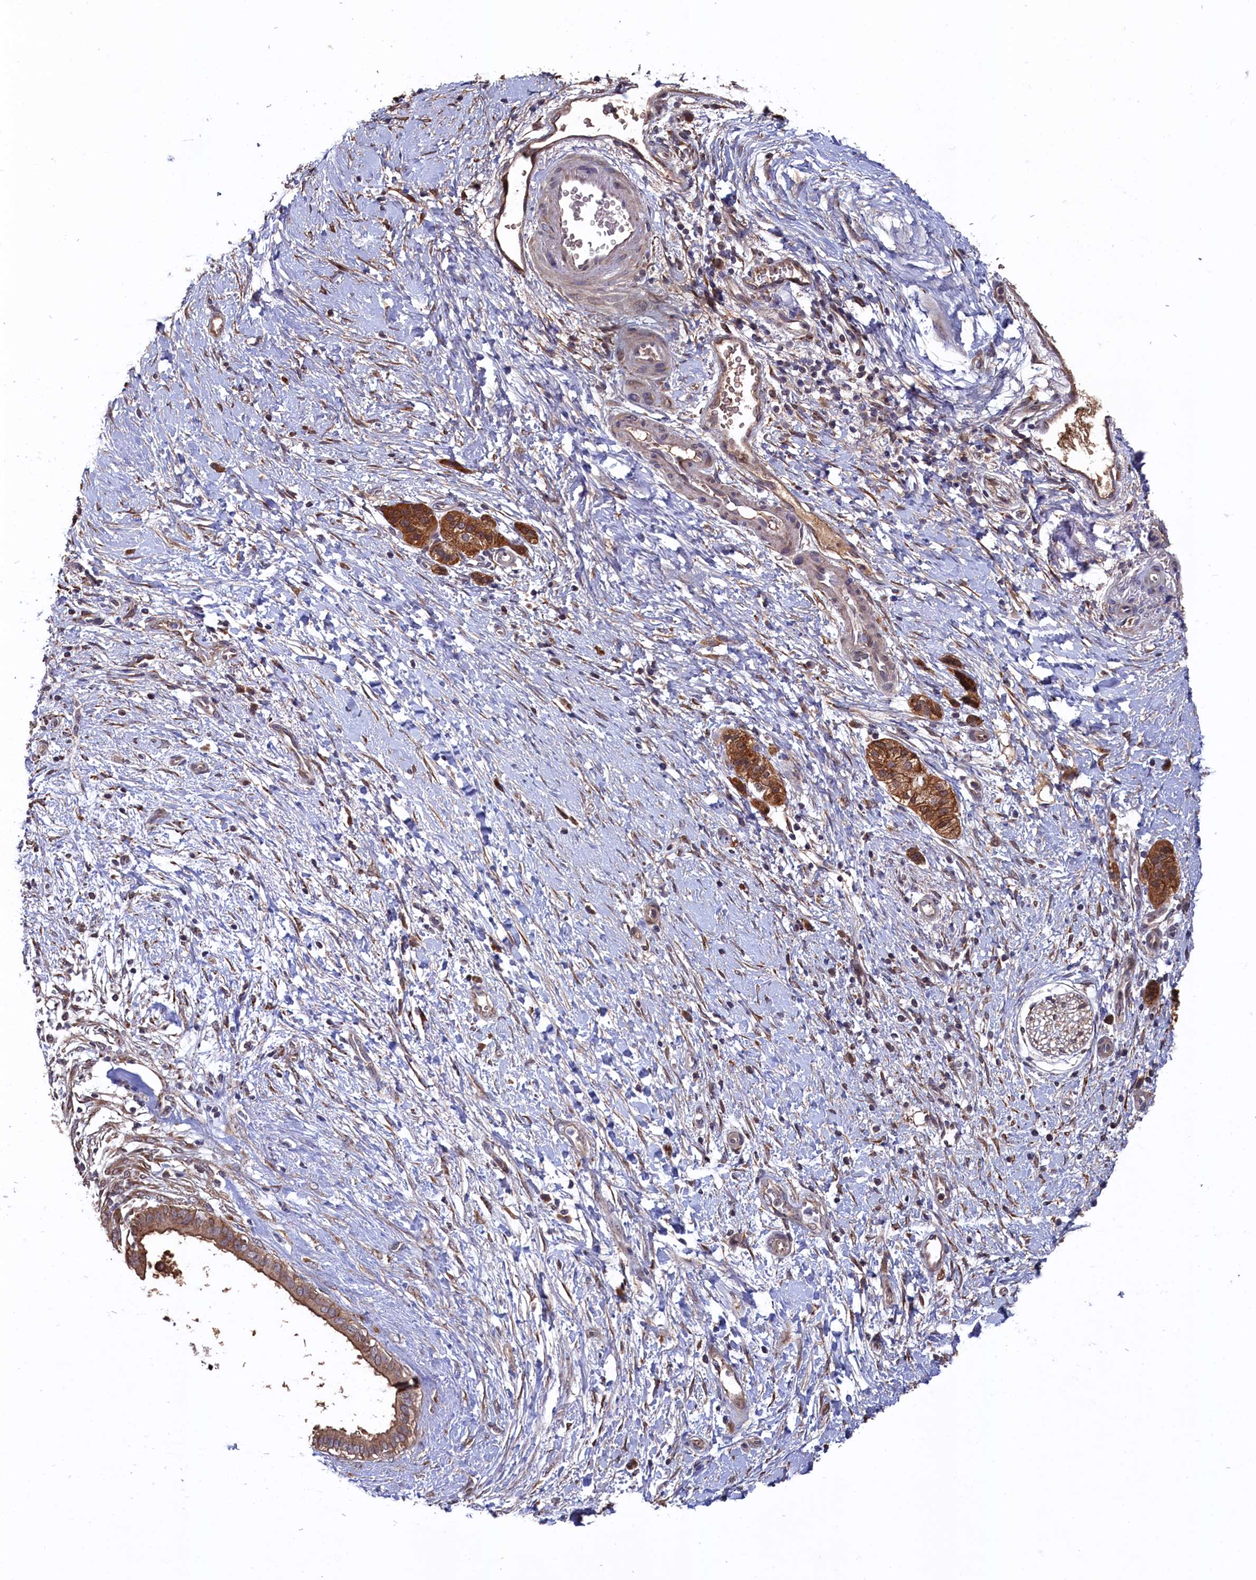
{"staining": {"intensity": "moderate", "quantity": ">75%", "location": "cytoplasmic/membranous"}, "tissue": "pancreatic cancer", "cell_type": "Tumor cells", "image_type": "cancer", "snomed": [{"axis": "morphology", "description": "Adenocarcinoma, NOS"}, {"axis": "topography", "description": "Pancreas"}], "caption": "Tumor cells exhibit moderate cytoplasmic/membranous expression in approximately >75% of cells in adenocarcinoma (pancreatic).", "gene": "SLC12A4", "patient": {"sex": "male", "age": 50}}